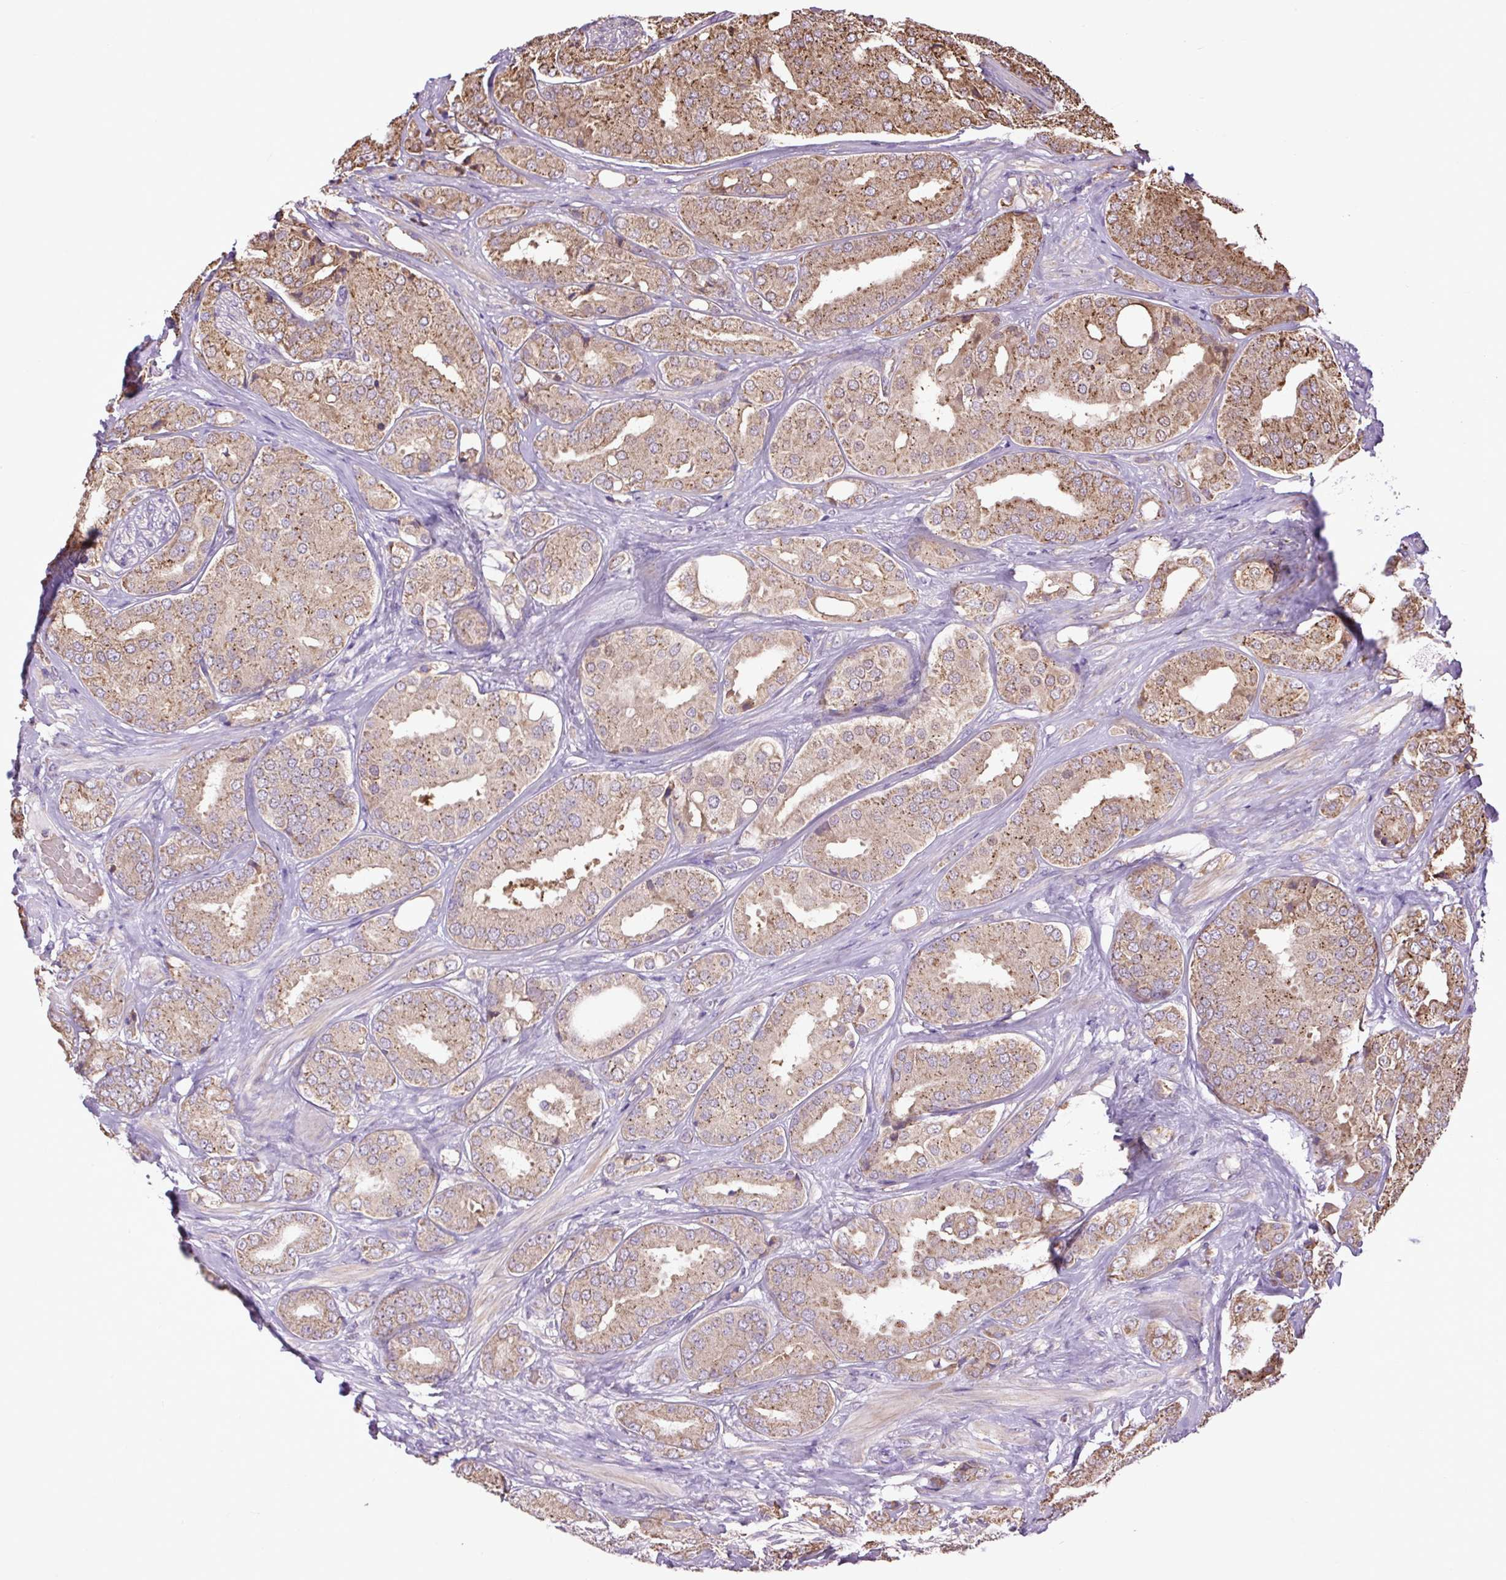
{"staining": {"intensity": "moderate", "quantity": ">75%", "location": "cytoplasmic/membranous"}, "tissue": "prostate cancer", "cell_type": "Tumor cells", "image_type": "cancer", "snomed": [{"axis": "morphology", "description": "Adenocarcinoma, High grade"}, {"axis": "topography", "description": "Prostate"}], "caption": "Immunohistochemical staining of human prostate cancer (adenocarcinoma (high-grade)) reveals medium levels of moderate cytoplasmic/membranous protein positivity in approximately >75% of tumor cells.", "gene": "PLCG1", "patient": {"sex": "male", "age": 63}}